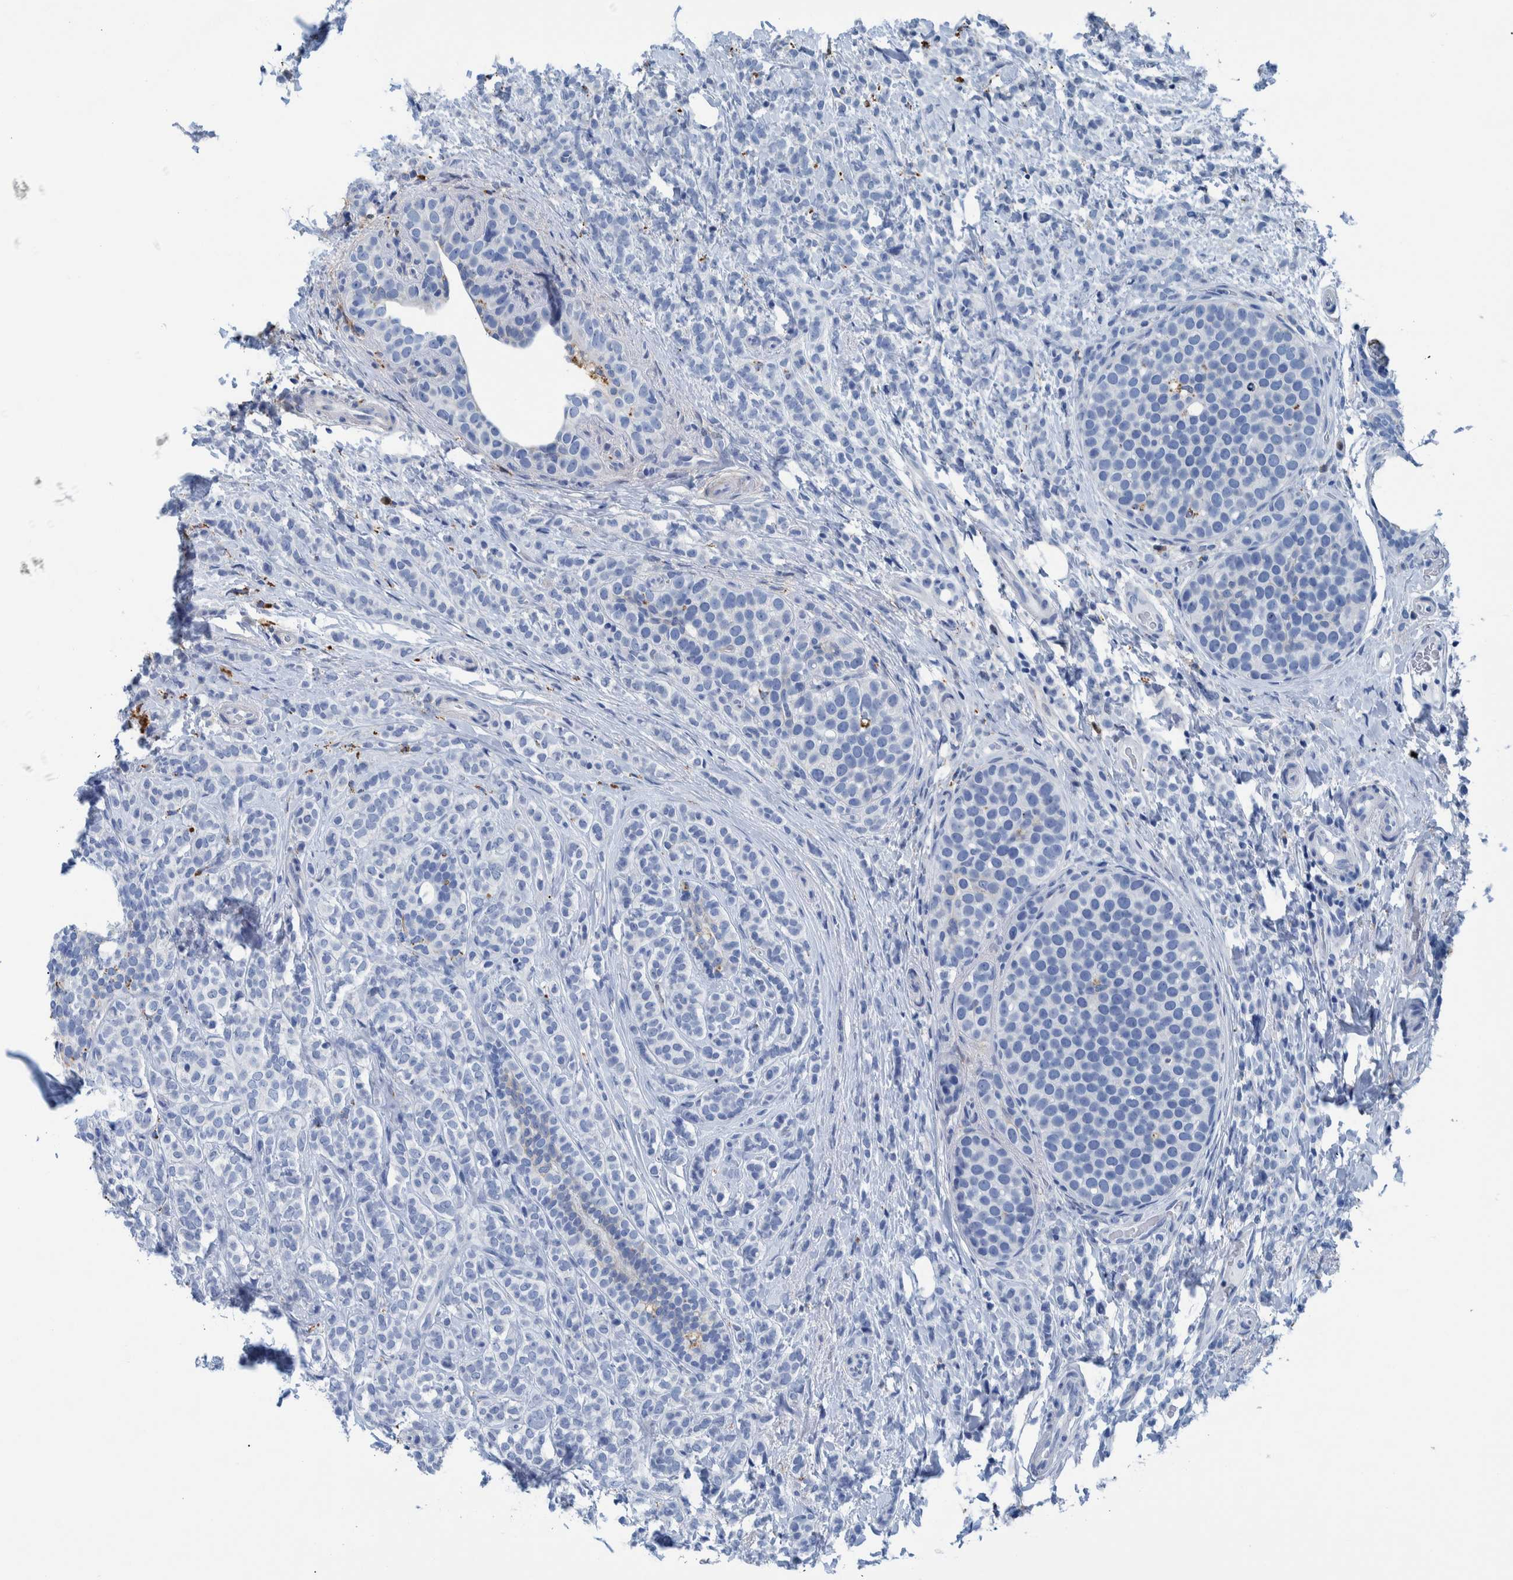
{"staining": {"intensity": "negative", "quantity": "none", "location": "none"}, "tissue": "breast cancer", "cell_type": "Tumor cells", "image_type": "cancer", "snomed": [{"axis": "morphology", "description": "Lobular carcinoma"}, {"axis": "topography", "description": "Breast"}], "caption": "Micrograph shows no protein expression in tumor cells of breast cancer (lobular carcinoma) tissue.", "gene": "IDO1", "patient": {"sex": "female", "age": 50}}